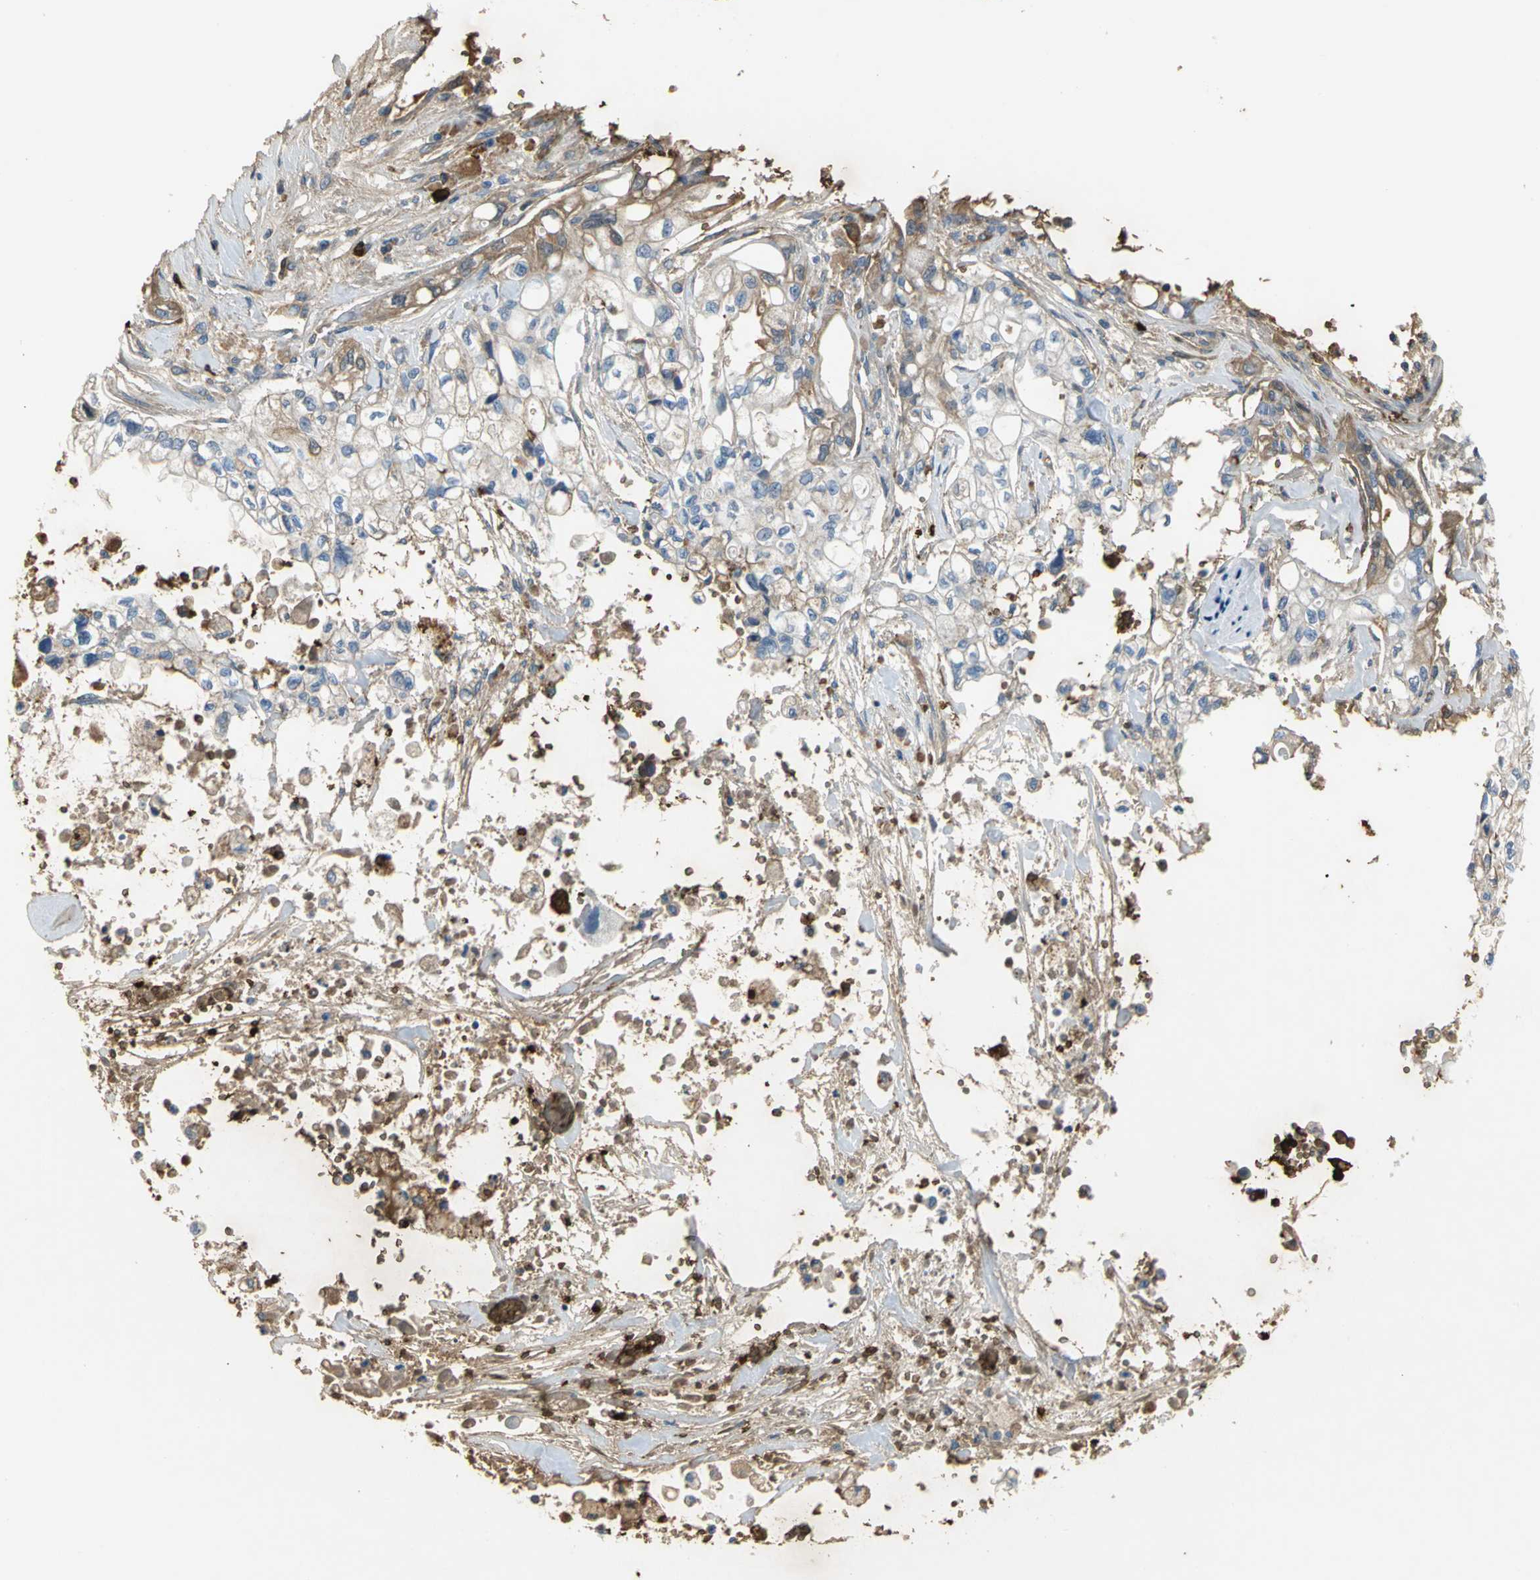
{"staining": {"intensity": "moderate", "quantity": ">75%", "location": "cytoplasmic/membranous"}, "tissue": "pancreatic cancer", "cell_type": "Tumor cells", "image_type": "cancer", "snomed": [{"axis": "morphology", "description": "Normal tissue, NOS"}, {"axis": "topography", "description": "Pancreas"}], "caption": "There is medium levels of moderate cytoplasmic/membranous expression in tumor cells of pancreatic cancer, as demonstrated by immunohistochemical staining (brown color).", "gene": "TREM1", "patient": {"sex": "male", "age": 42}}